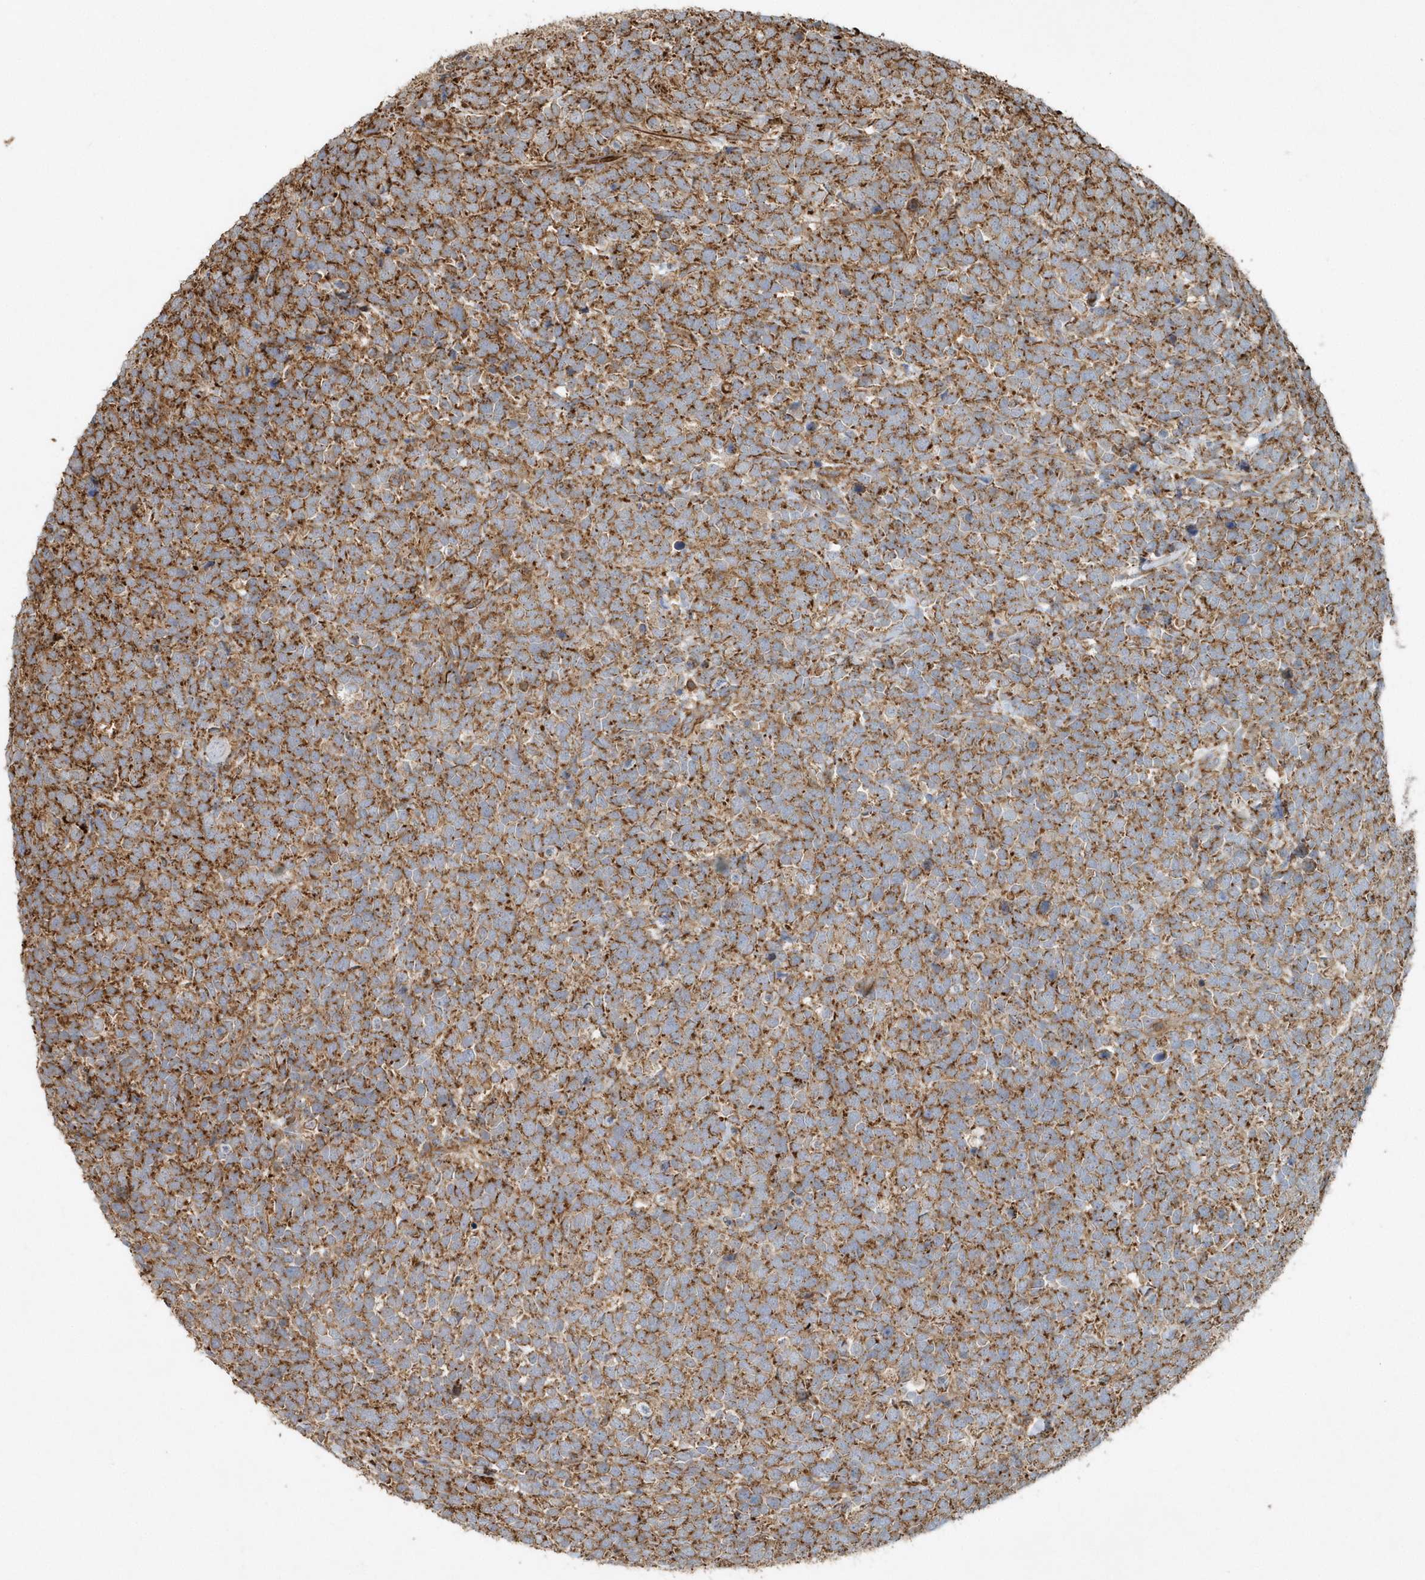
{"staining": {"intensity": "strong", "quantity": ">75%", "location": "cytoplasmic/membranous"}, "tissue": "urothelial cancer", "cell_type": "Tumor cells", "image_type": "cancer", "snomed": [{"axis": "morphology", "description": "Urothelial carcinoma, High grade"}, {"axis": "topography", "description": "Urinary bladder"}], "caption": "Immunohistochemical staining of high-grade urothelial carcinoma shows high levels of strong cytoplasmic/membranous positivity in about >75% of tumor cells. (brown staining indicates protein expression, while blue staining denotes nuclei).", "gene": "MMUT", "patient": {"sex": "female", "age": 82}}